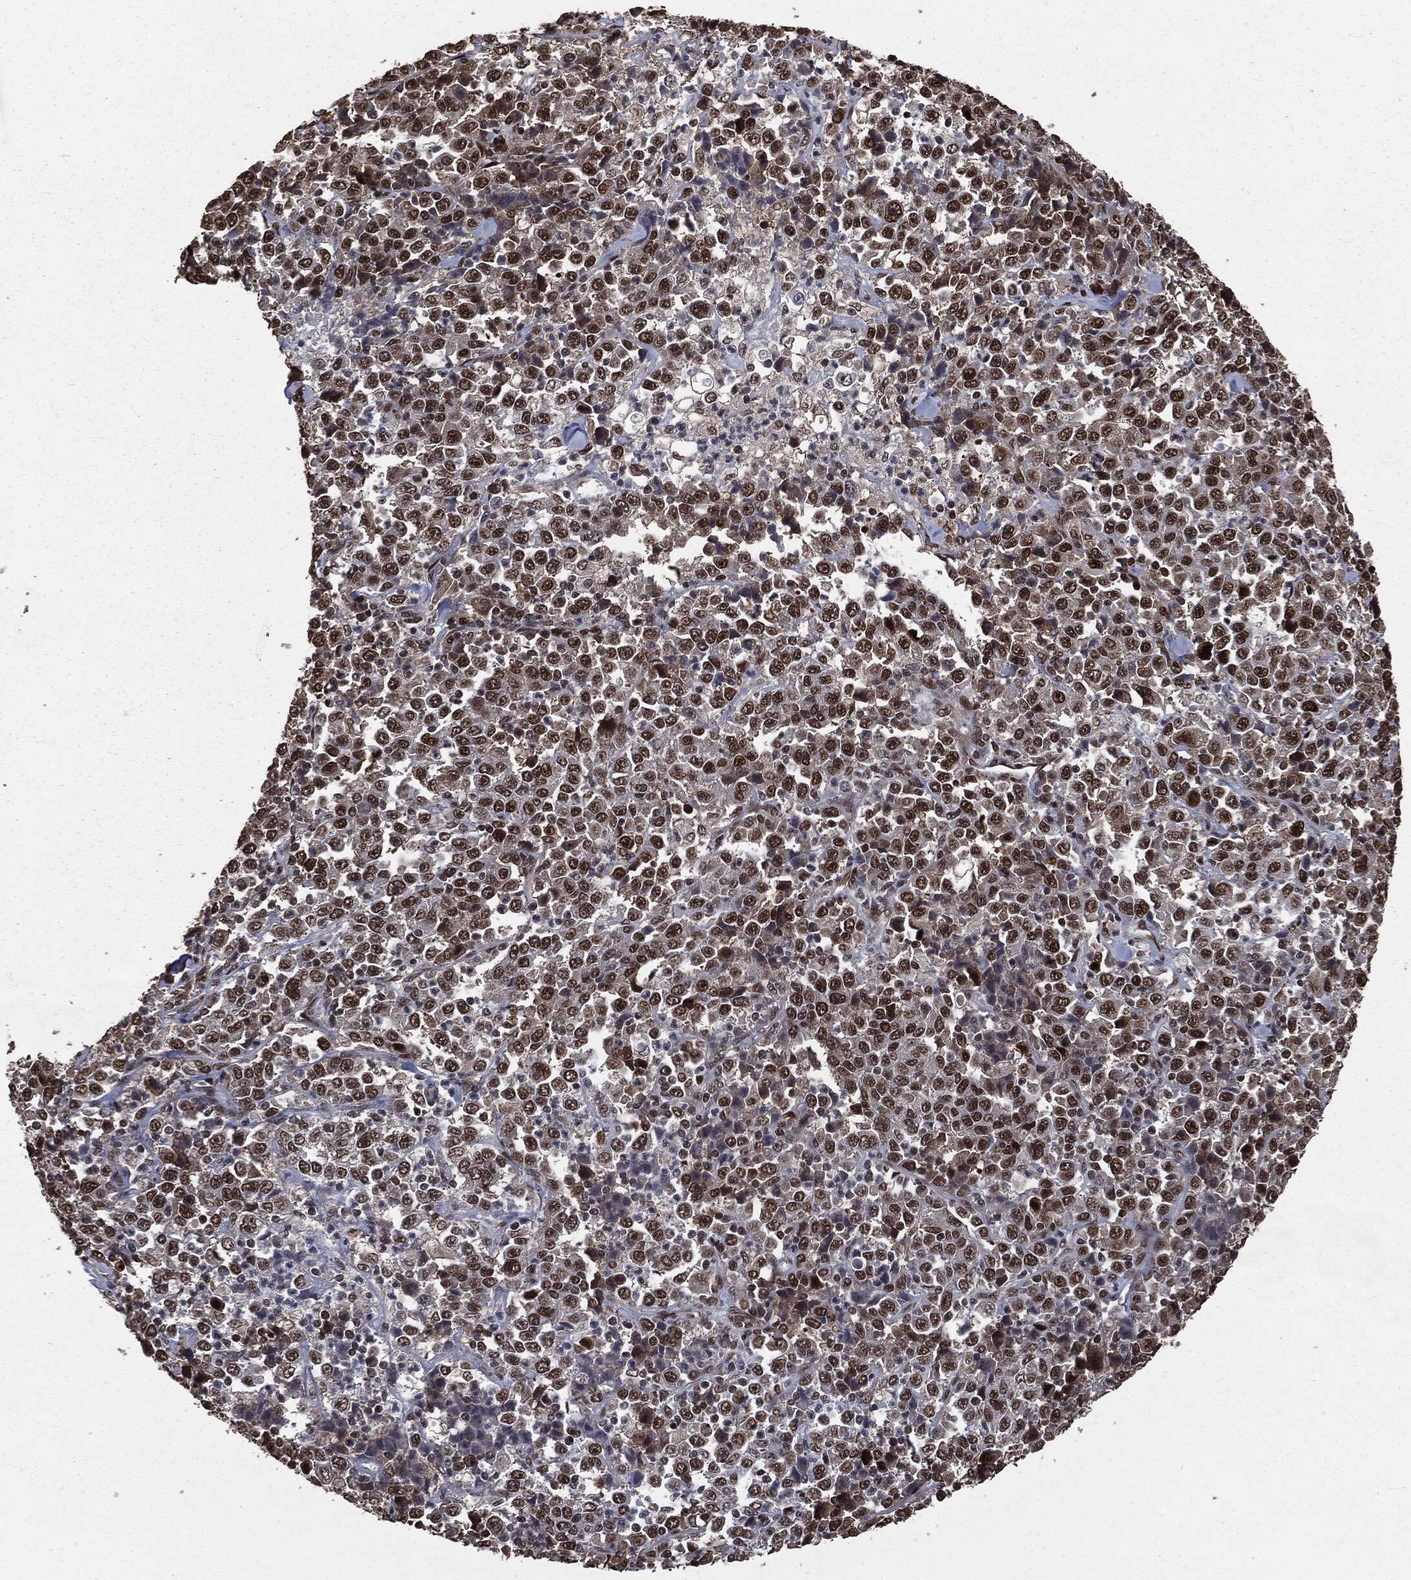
{"staining": {"intensity": "strong", "quantity": ">75%", "location": "nuclear"}, "tissue": "stomach cancer", "cell_type": "Tumor cells", "image_type": "cancer", "snomed": [{"axis": "morphology", "description": "Normal tissue, NOS"}, {"axis": "morphology", "description": "Adenocarcinoma, NOS"}, {"axis": "topography", "description": "Stomach, upper"}, {"axis": "topography", "description": "Stomach"}], "caption": "This photomicrograph demonstrates immunohistochemistry staining of adenocarcinoma (stomach), with high strong nuclear staining in about >75% of tumor cells.", "gene": "DVL2", "patient": {"sex": "male", "age": 59}}